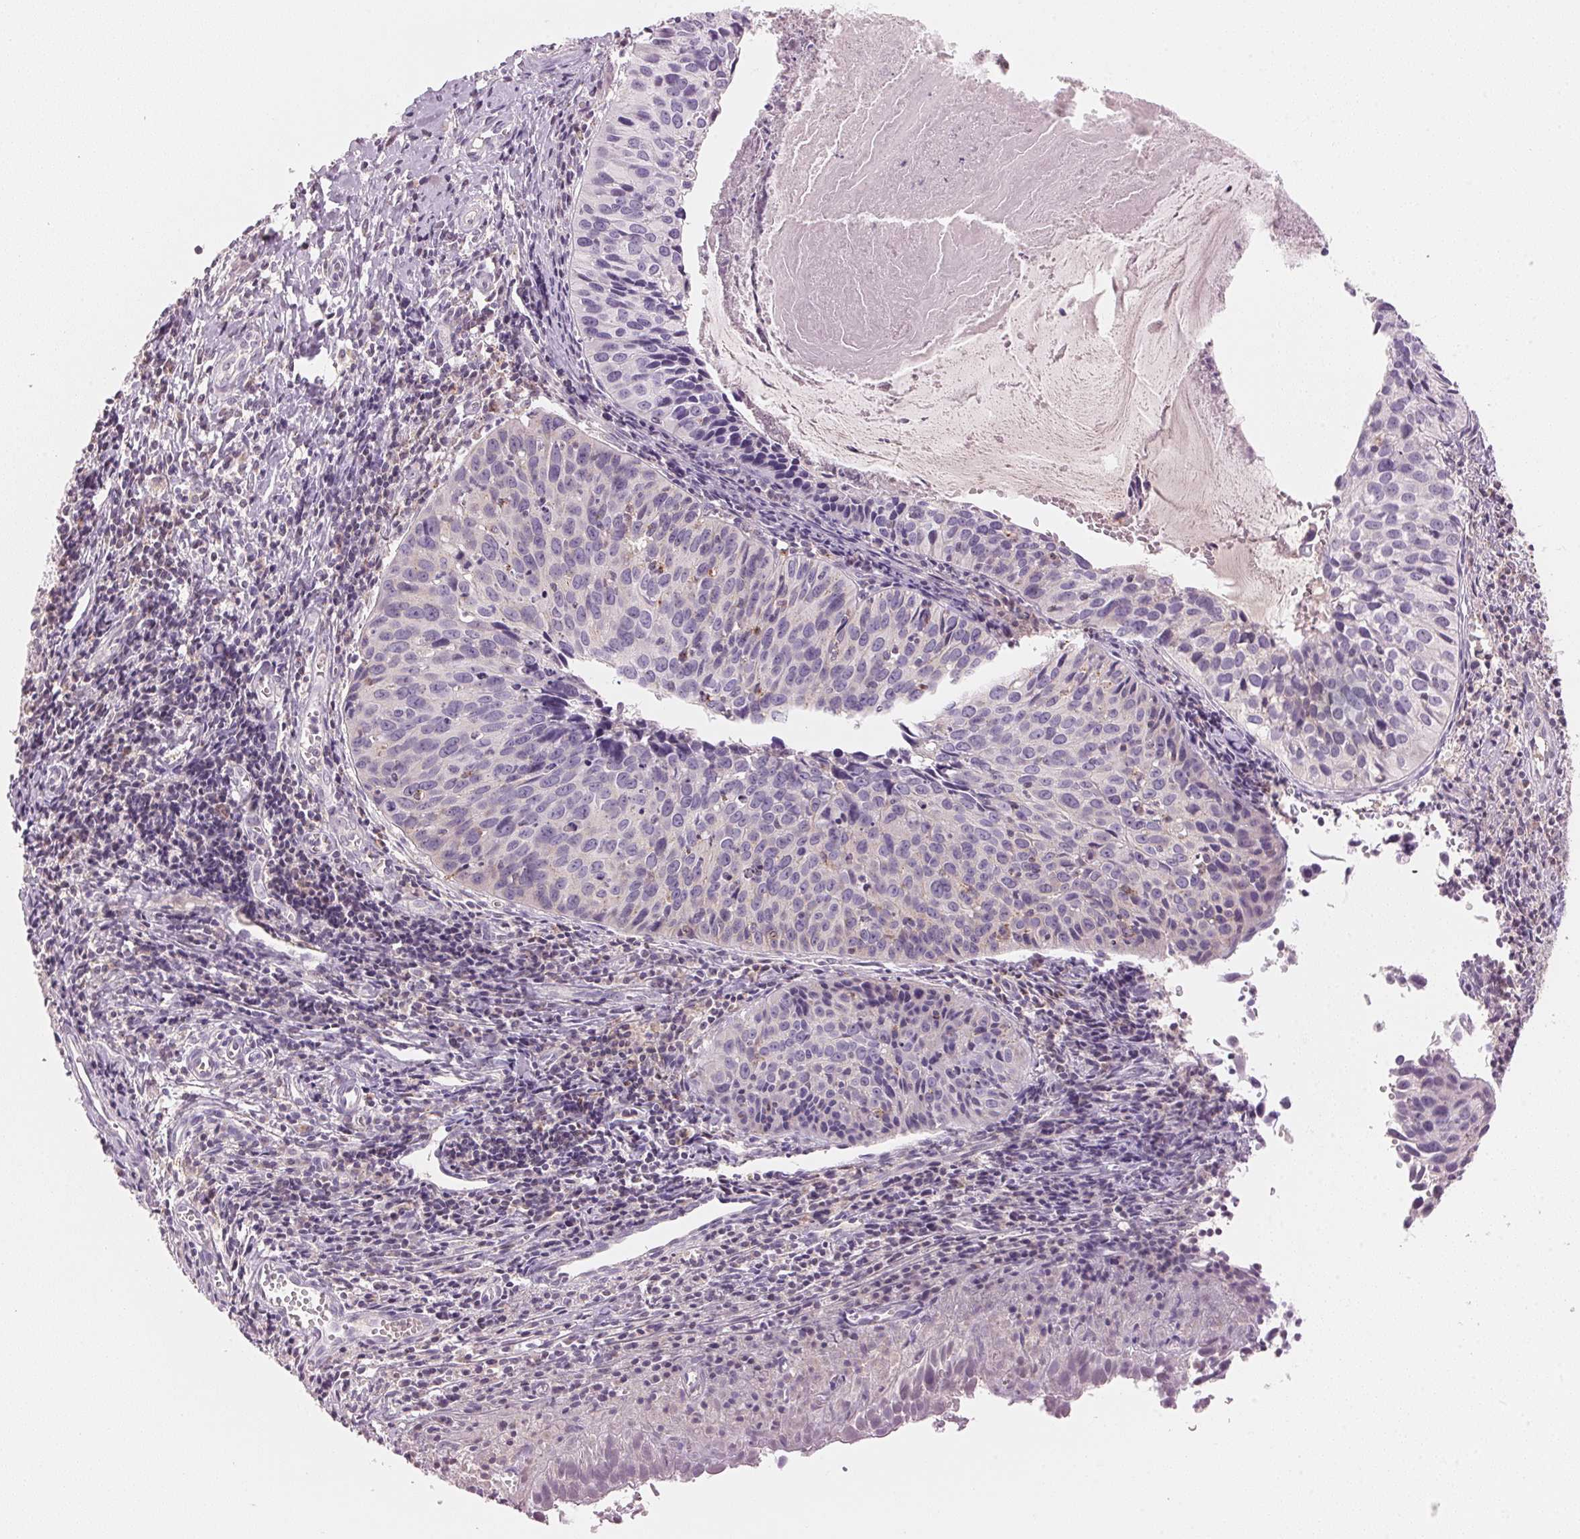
{"staining": {"intensity": "negative", "quantity": "none", "location": "none"}, "tissue": "cervical cancer", "cell_type": "Tumor cells", "image_type": "cancer", "snomed": [{"axis": "morphology", "description": "Squamous cell carcinoma, NOS"}, {"axis": "topography", "description": "Cervix"}], "caption": "High power microscopy micrograph of an IHC histopathology image of cervical cancer, revealing no significant positivity in tumor cells.", "gene": "HOXB13", "patient": {"sex": "female", "age": 31}}